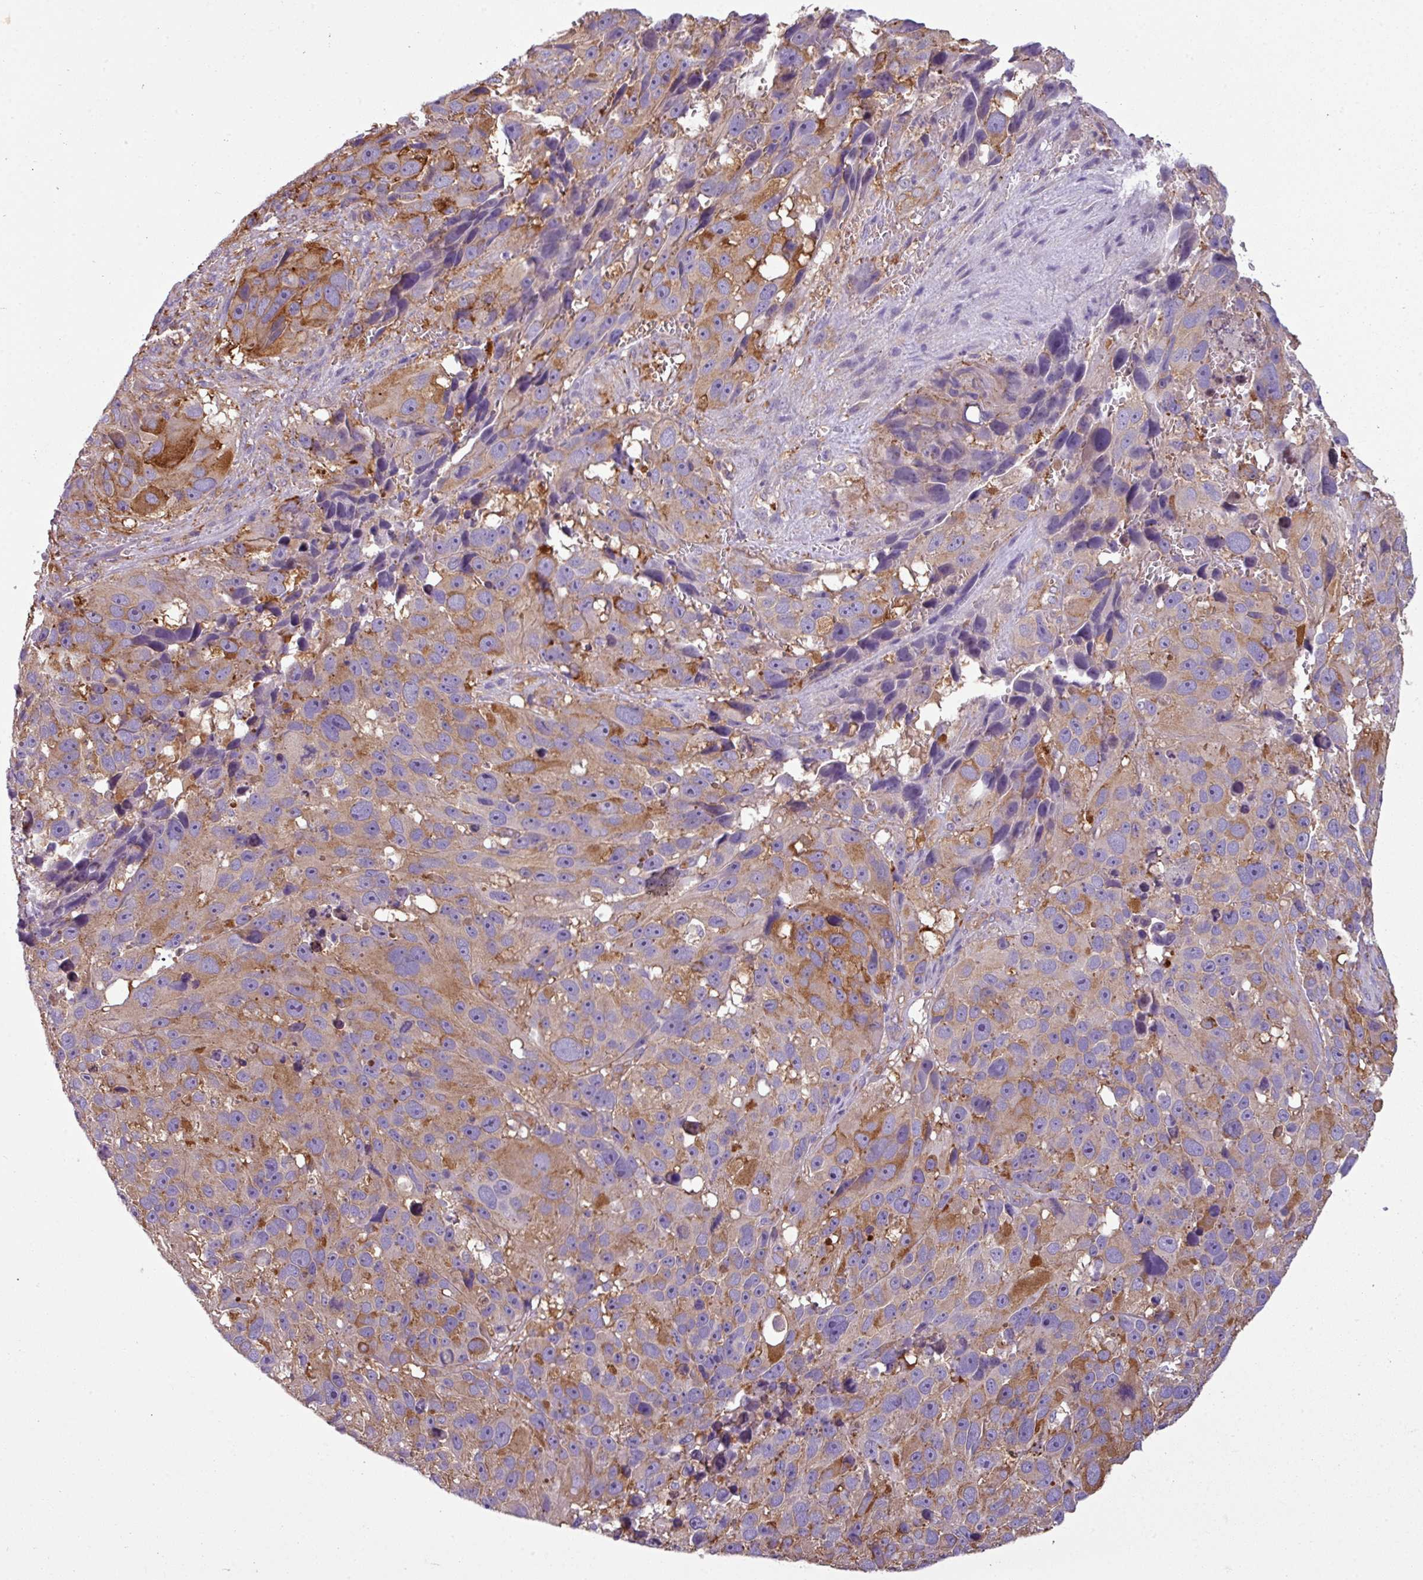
{"staining": {"intensity": "moderate", "quantity": "25%-75%", "location": "cytoplasmic/membranous"}, "tissue": "melanoma", "cell_type": "Tumor cells", "image_type": "cancer", "snomed": [{"axis": "morphology", "description": "Malignant melanoma, NOS"}, {"axis": "topography", "description": "Skin"}], "caption": "An image of human malignant melanoma stained for a protein displays moderate cytoplasmic/membranous brown staining in tumor cells. (IHC, brightfield microscopy, high magnification).", "gene": "XNDC1N", "patient": {"sex": "male", "age": 84}}